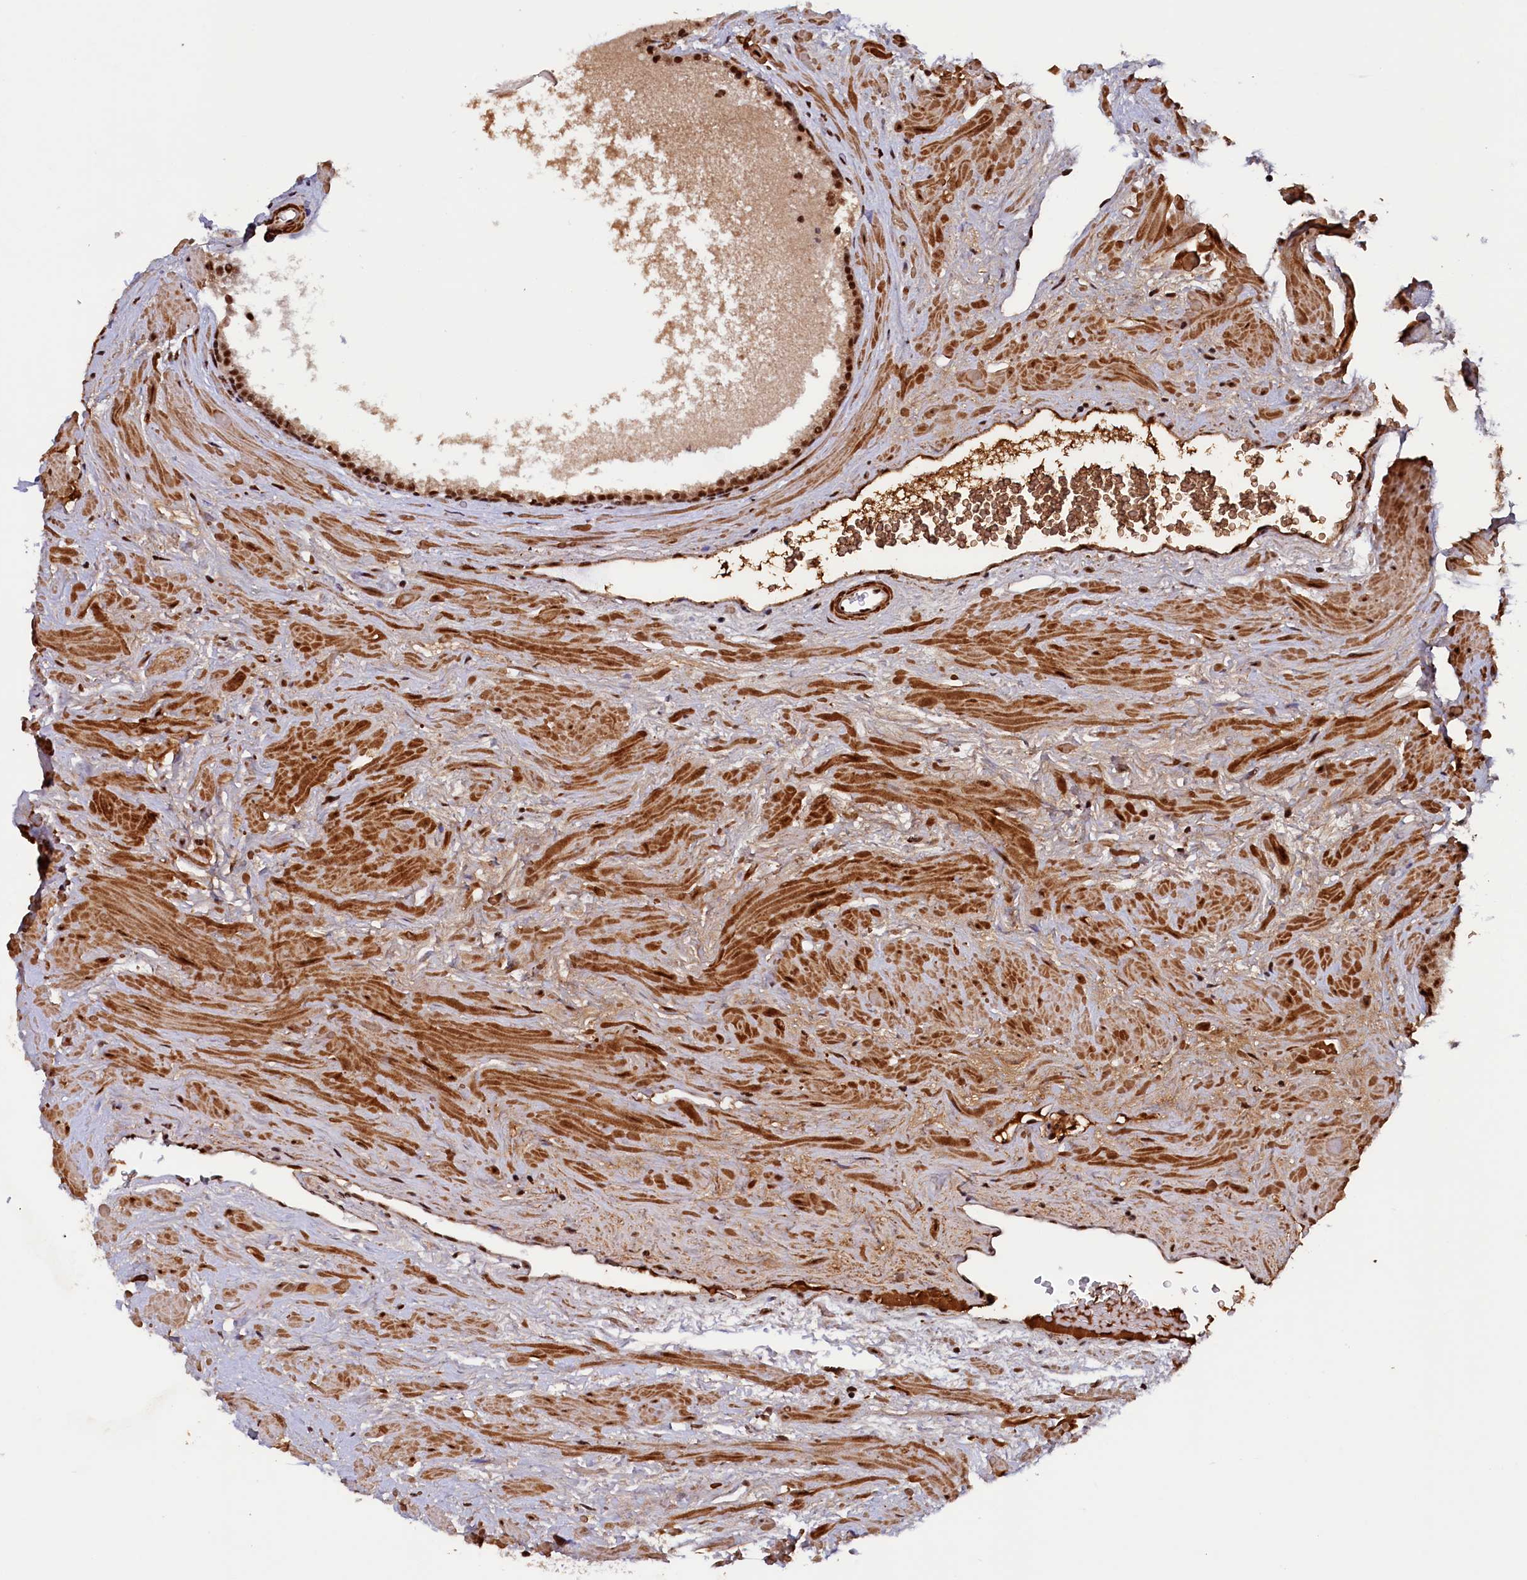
{"staining": {"intensity": "strong", "quantity": ">75%", "location": "nuclear"}, "tissue": "prostate", "cell_type": "Glandular cells", "image_type": "normal", "snomed": [{"axis": "morphology", "description": "Normal tissue, NOS"}, {"axis": "topography", "description": "Prostate"}], "caption": "About >75% of glandular cells in normal human prostate reveal strong nuclear protein positivity as visualized by brown immunohistochemical staining.", "gene": "ZC3H18", "patient": {"sex": "male", "age": 48}}